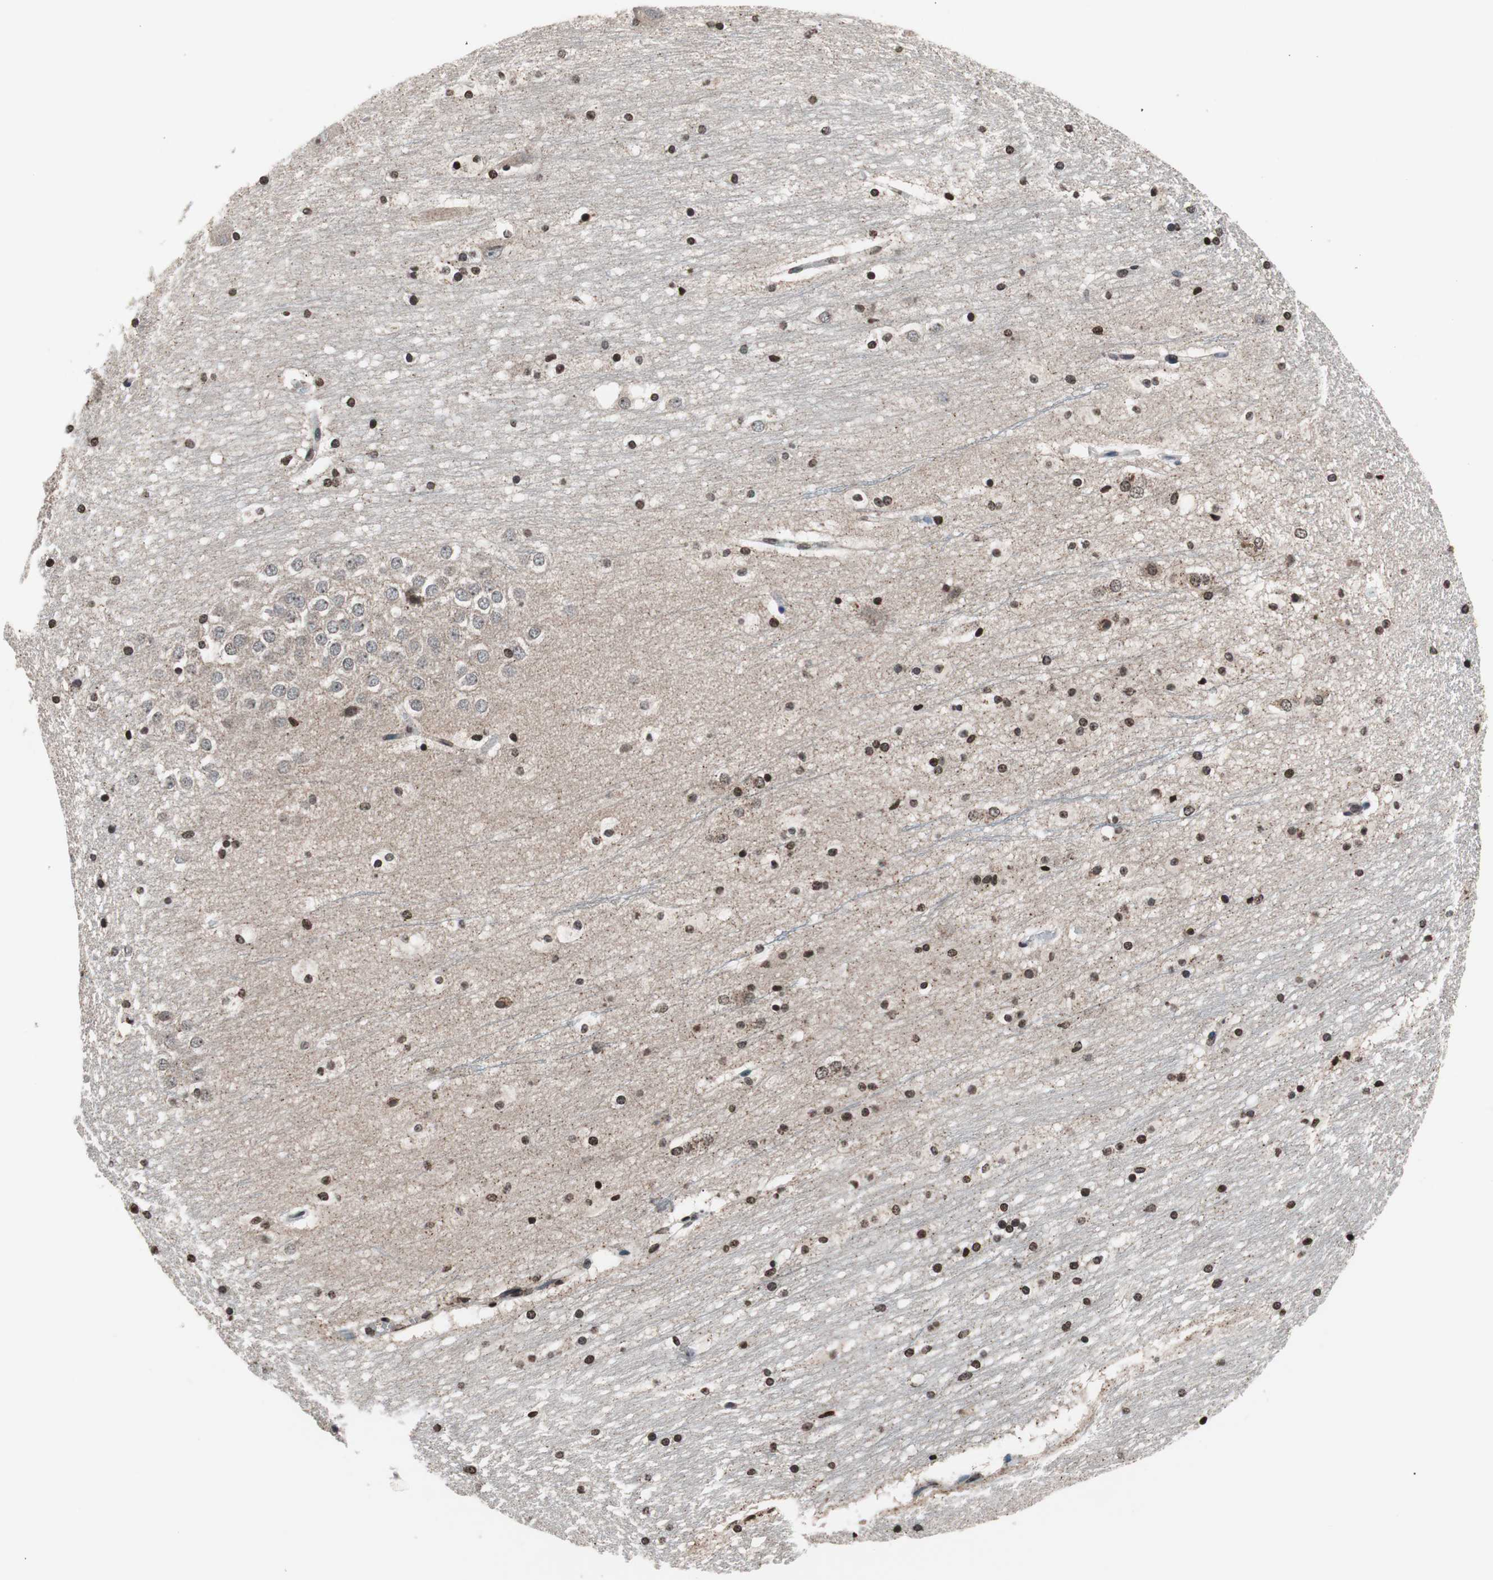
{"staining": {"intensity": "strong", "quantity": ">75%", "location": "nuclear"}, "tissue": "hippocampus", "cell_type": "Glial cells", "image_type": "normal", "snomed": [{"axis": "morphology", "description": "Normal tissue, NOS"}, {"axis": "topography", "description": "Hippocampus"}], "caption": "Benign hippocampus shows strong nuclear staining in about >75% of glial cells, visualized by immunohistochemistry.", "gene": "RFC1", "patient": {"sex": "male", "age": 45}}